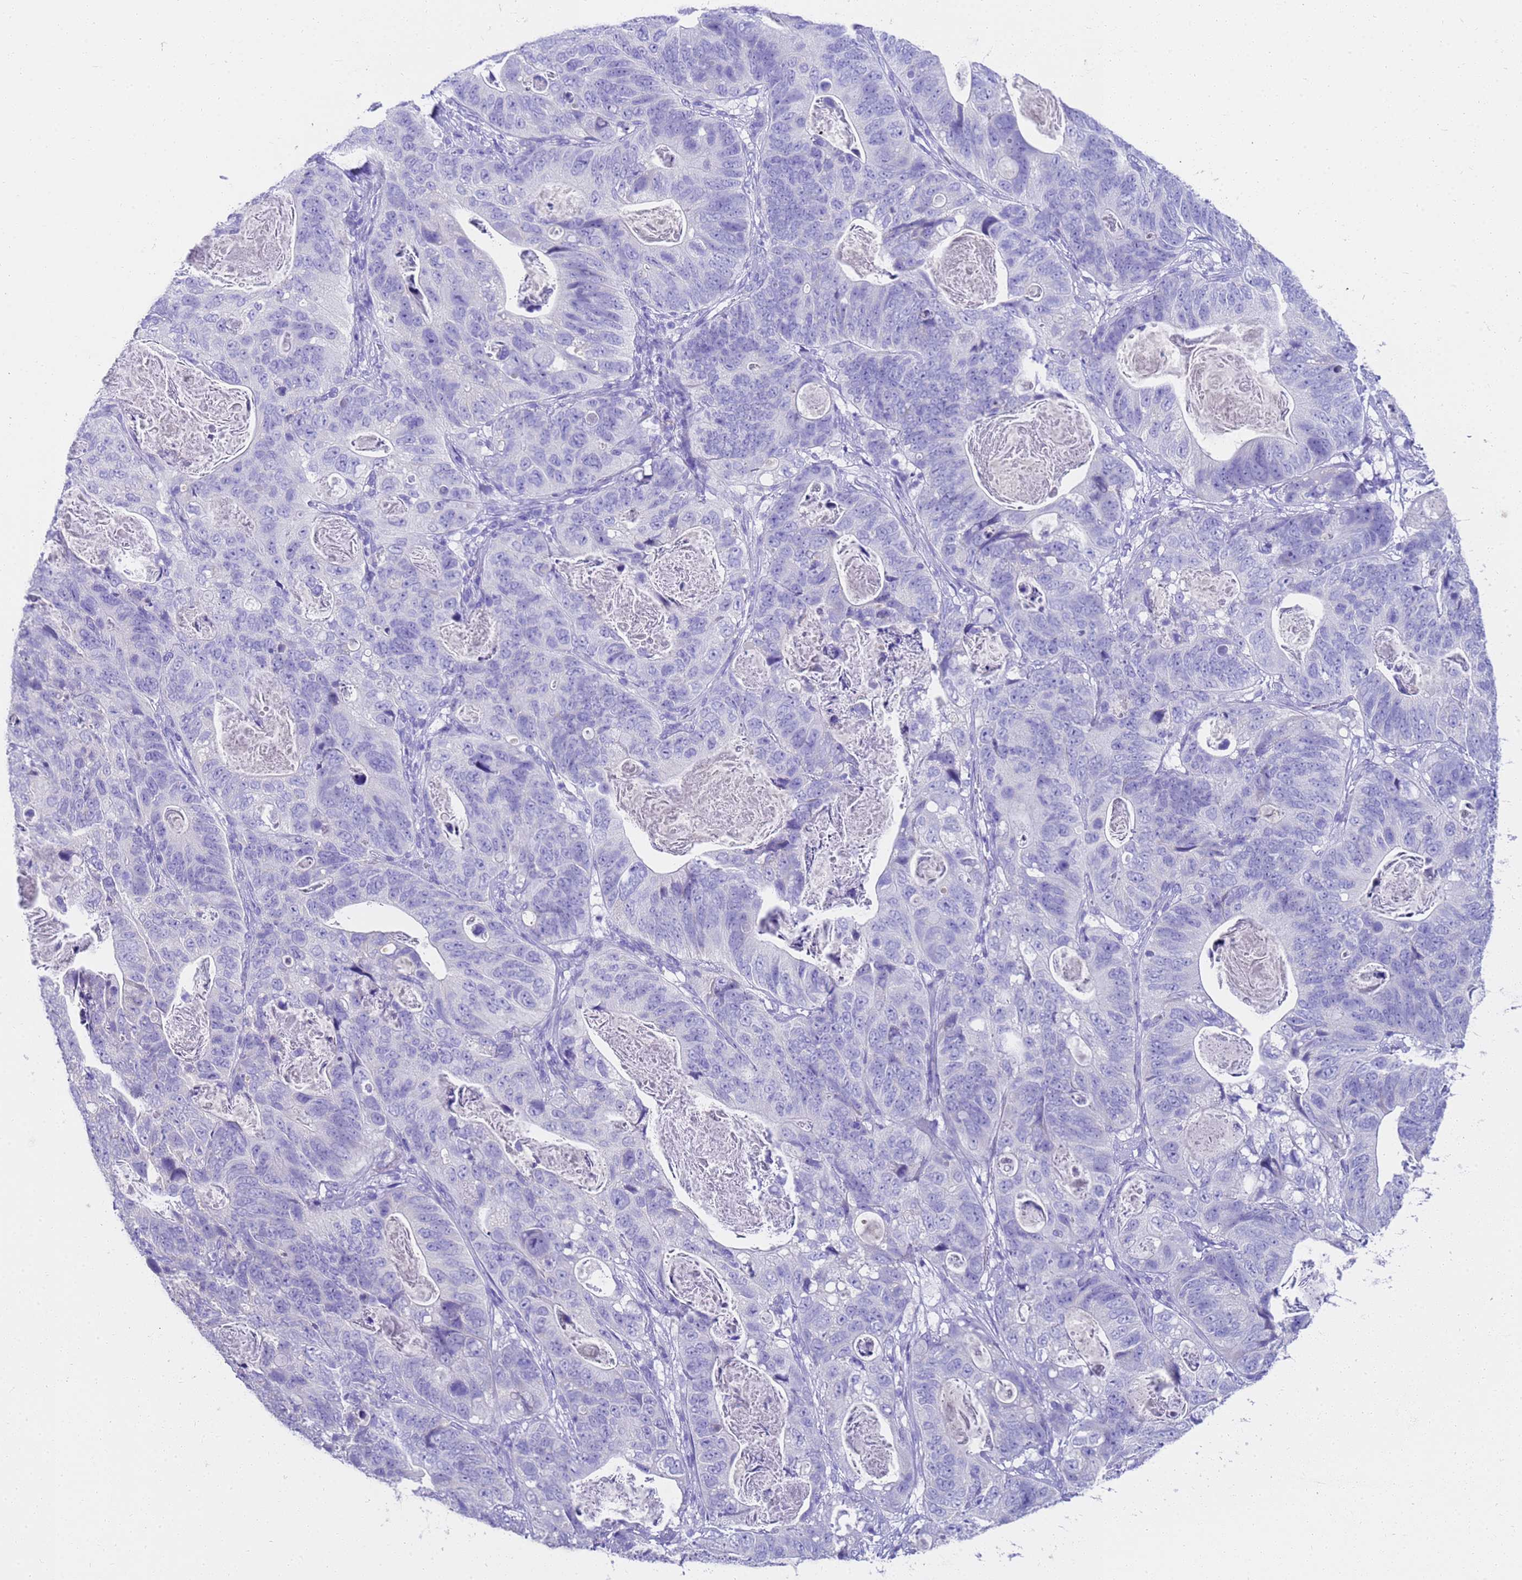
{"staining": {"intensity": "negative", "quantity": "none", "location": "none"}, "tissue": "stomach cancer", "cell_type": "Tumor cells", "image_type": "cancer", "snomed": [{"axis": "morphology", "description": "Normal tissue, NOS"}, {"axis": "morphology", "description": "Adenocarcinoma, NOS"}, {"axis": "topography", "description": "Stomach"}], "caption": "A high-resolution photomicrograph shows immunohistochemistry (IHC) staining of stomach adenocarcinoma, which exhibits no significant positivity in tumor cells.", "gene": "MS4A13", "patient": {"sex": "female", "age": 89}}